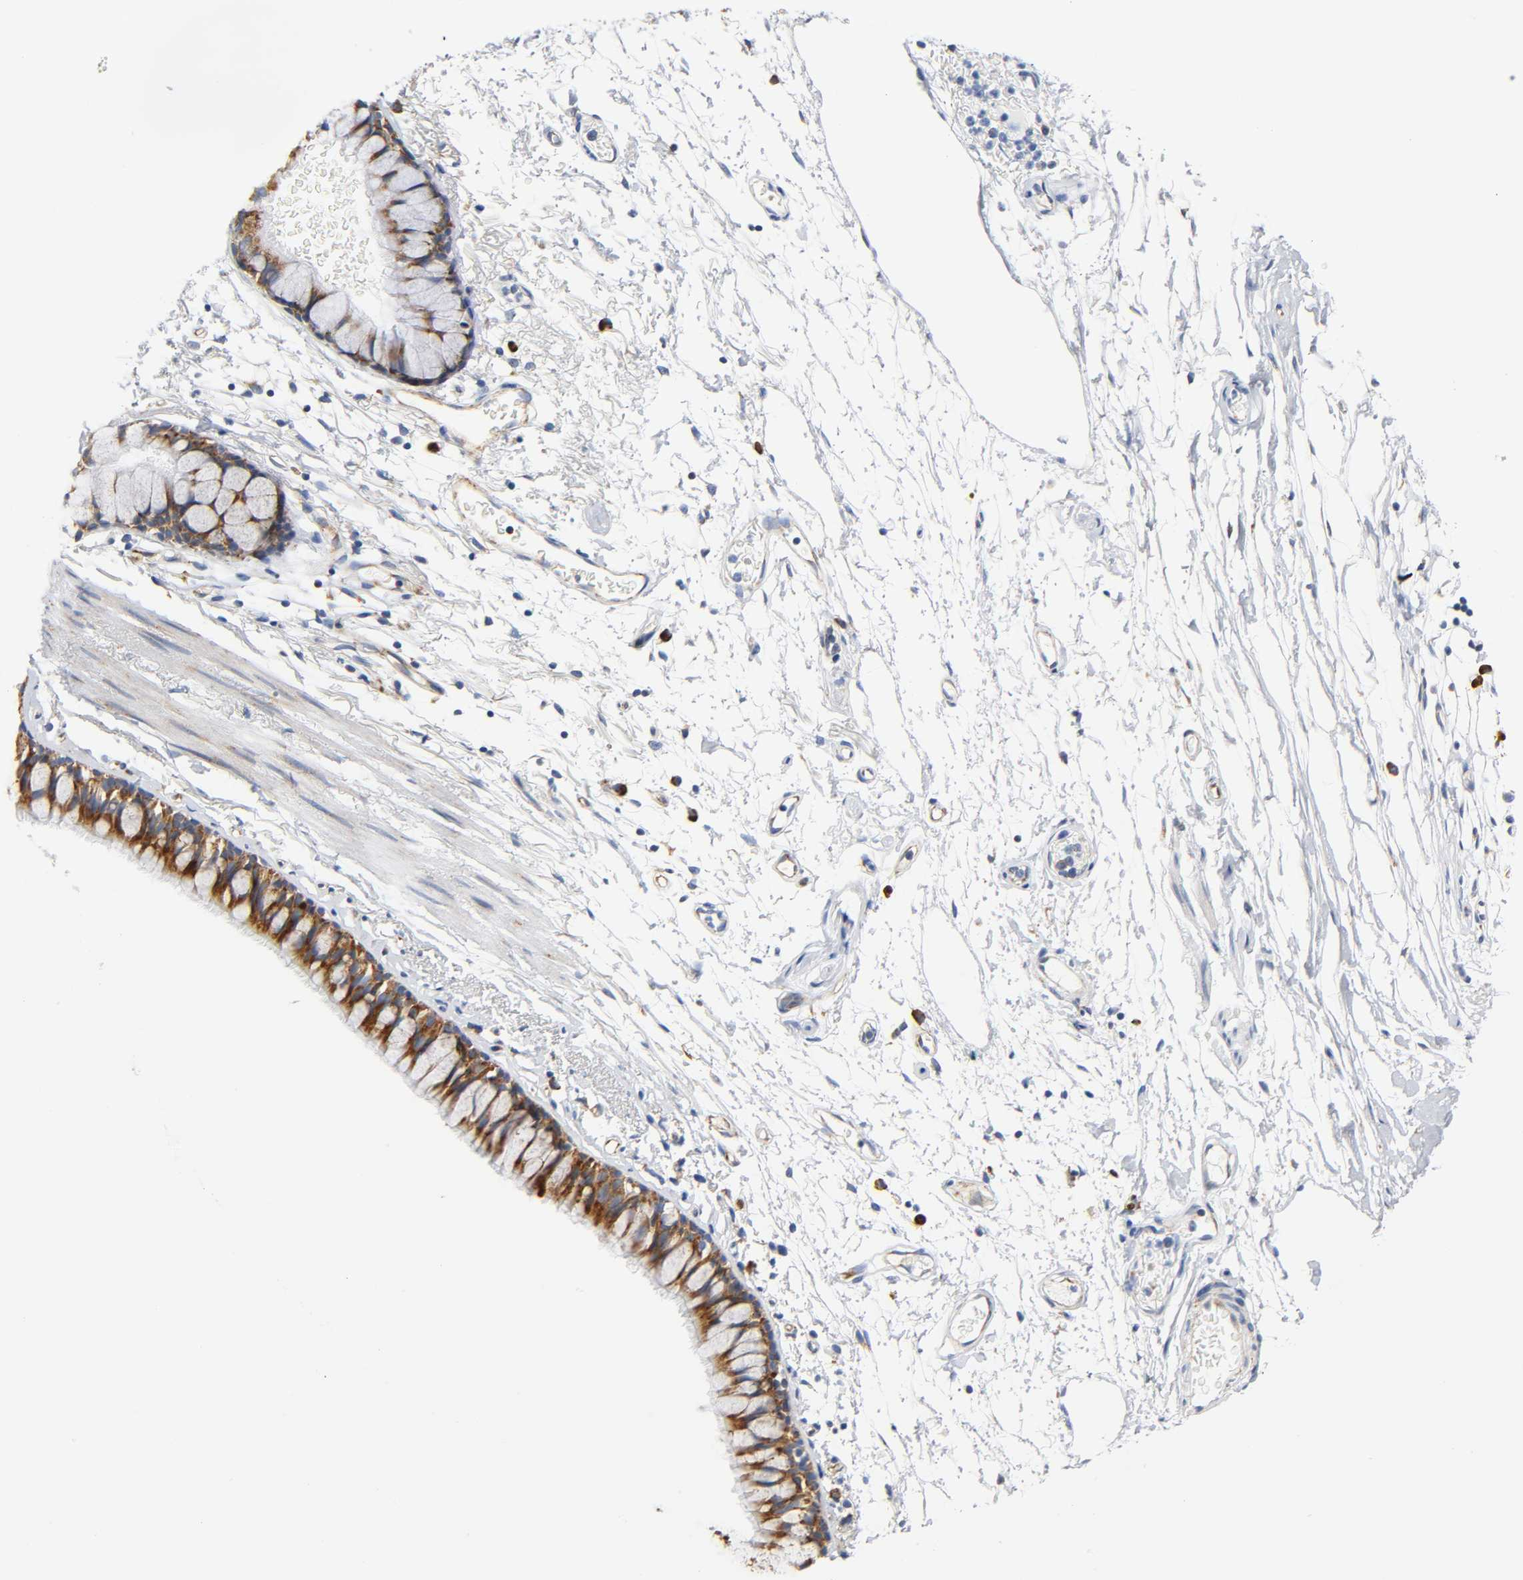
{"staining": {"intensity": "strong", "quantity": ">75%", "location": "cytoplasmic/membranous"}, "tissue": "bronchus", "cell_type": "Respiratory epithelial cells", "image_type": "normal", "snomed": [{"axis": "morphology", "description": "Normal tissue, NOS"}, {"axis": "topography", "description": "Bronchus"}], "caption": "Protein staining displays strong cytoplasmic/membranous staining in about >75% of respiratory epithelial cells in normal bronchus.", "gene": "REL", "patient": {"sex": "female", "age": 73}}